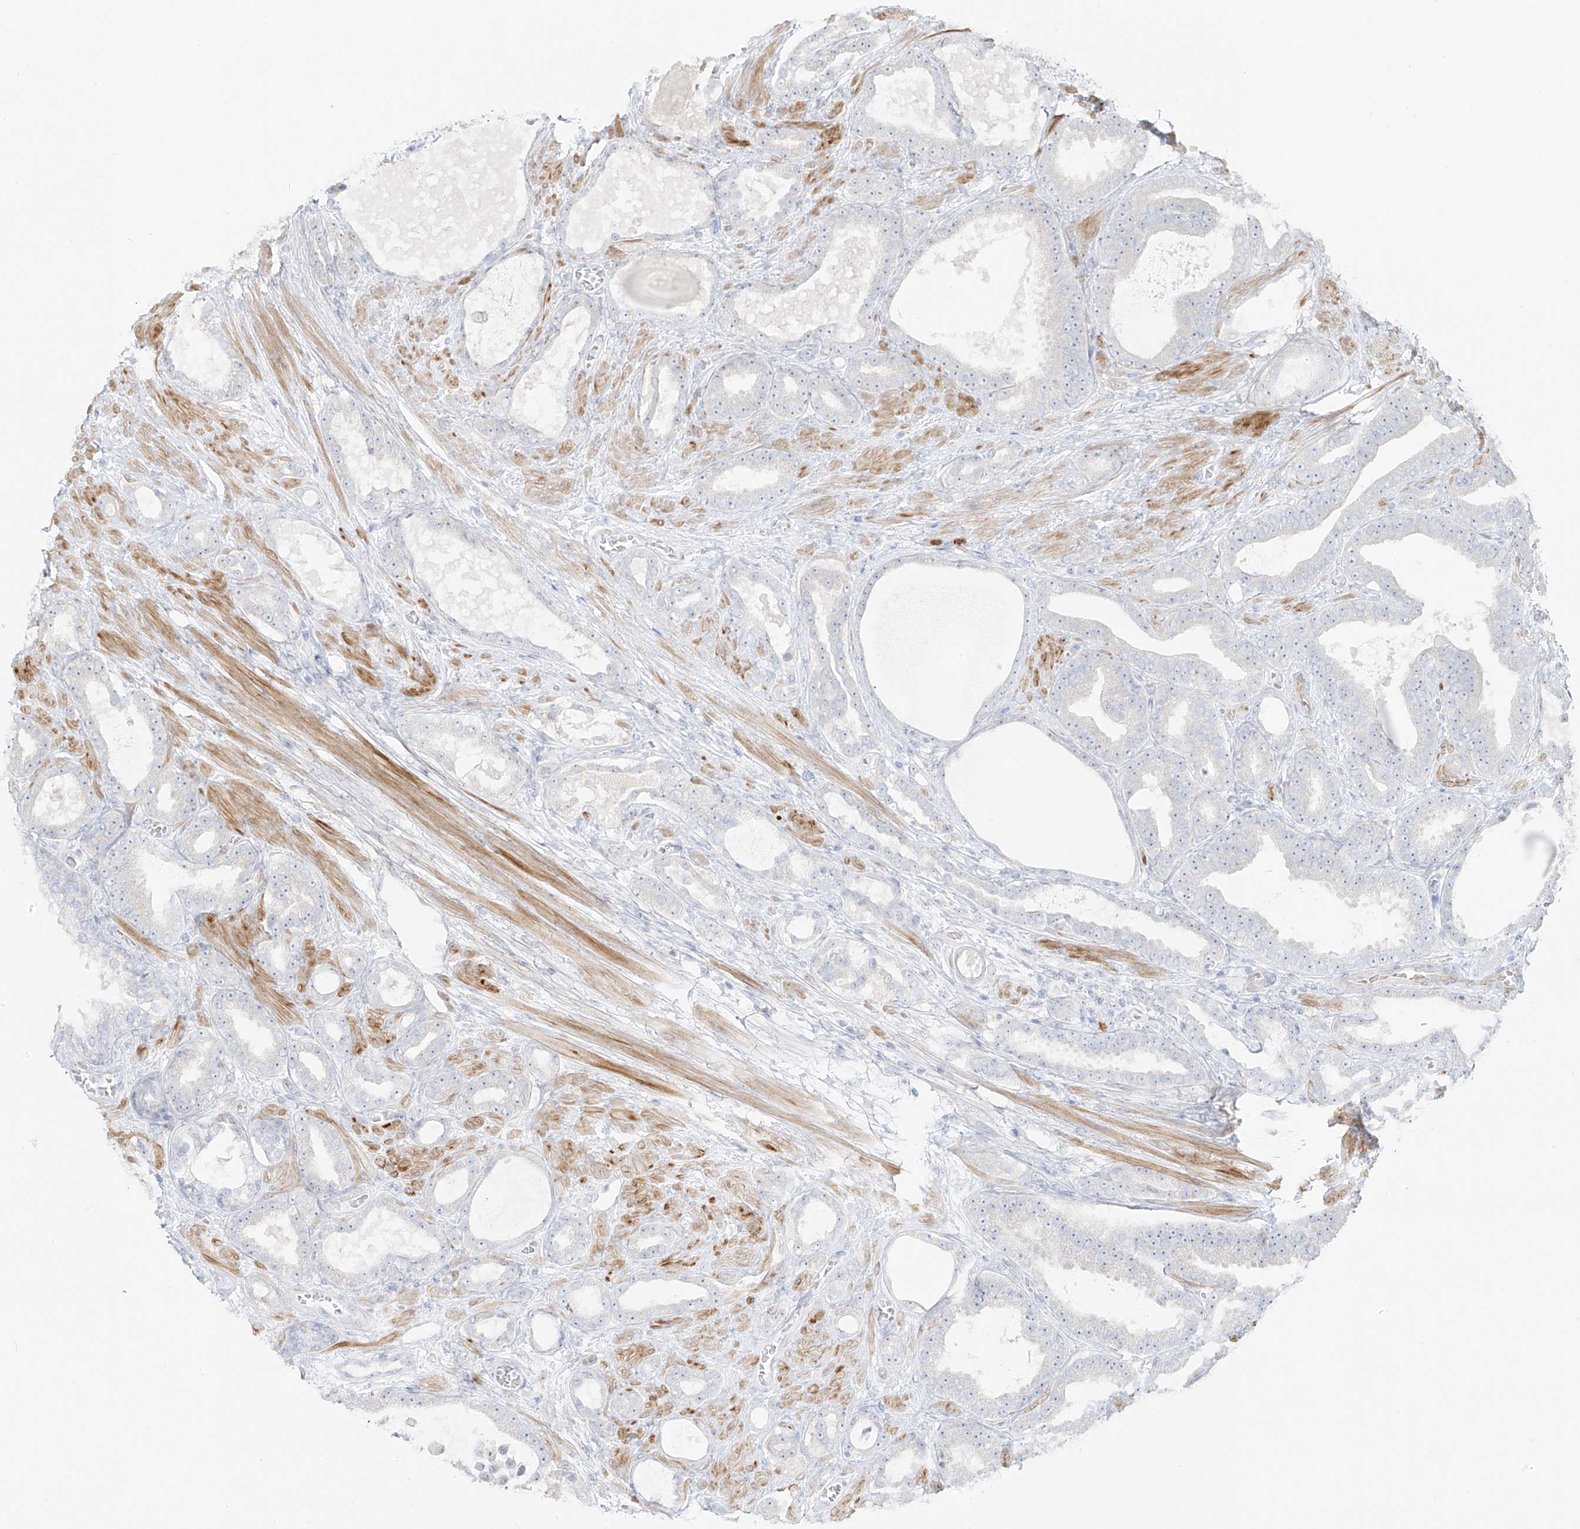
{"staining": {"intensity": "negative", "quantity": "none", "location": "none"}, "tissue": "prostate cancer", "cell_type": "Tumor cells", "image_type": "cancer", "snomed": [{"axis": "morphology", "description": "Adenocarcinoma, High grade"}, {"axis": "topography", "description": "Prostate"}], "caption": "This is an immunohistochemistry histopathology image of human prostate cancer (high-grade adenocarcinoma). There is no expression in tumor cells.", "gene": "C11orf87", "patient": {"sex": "male", "age": 60}}